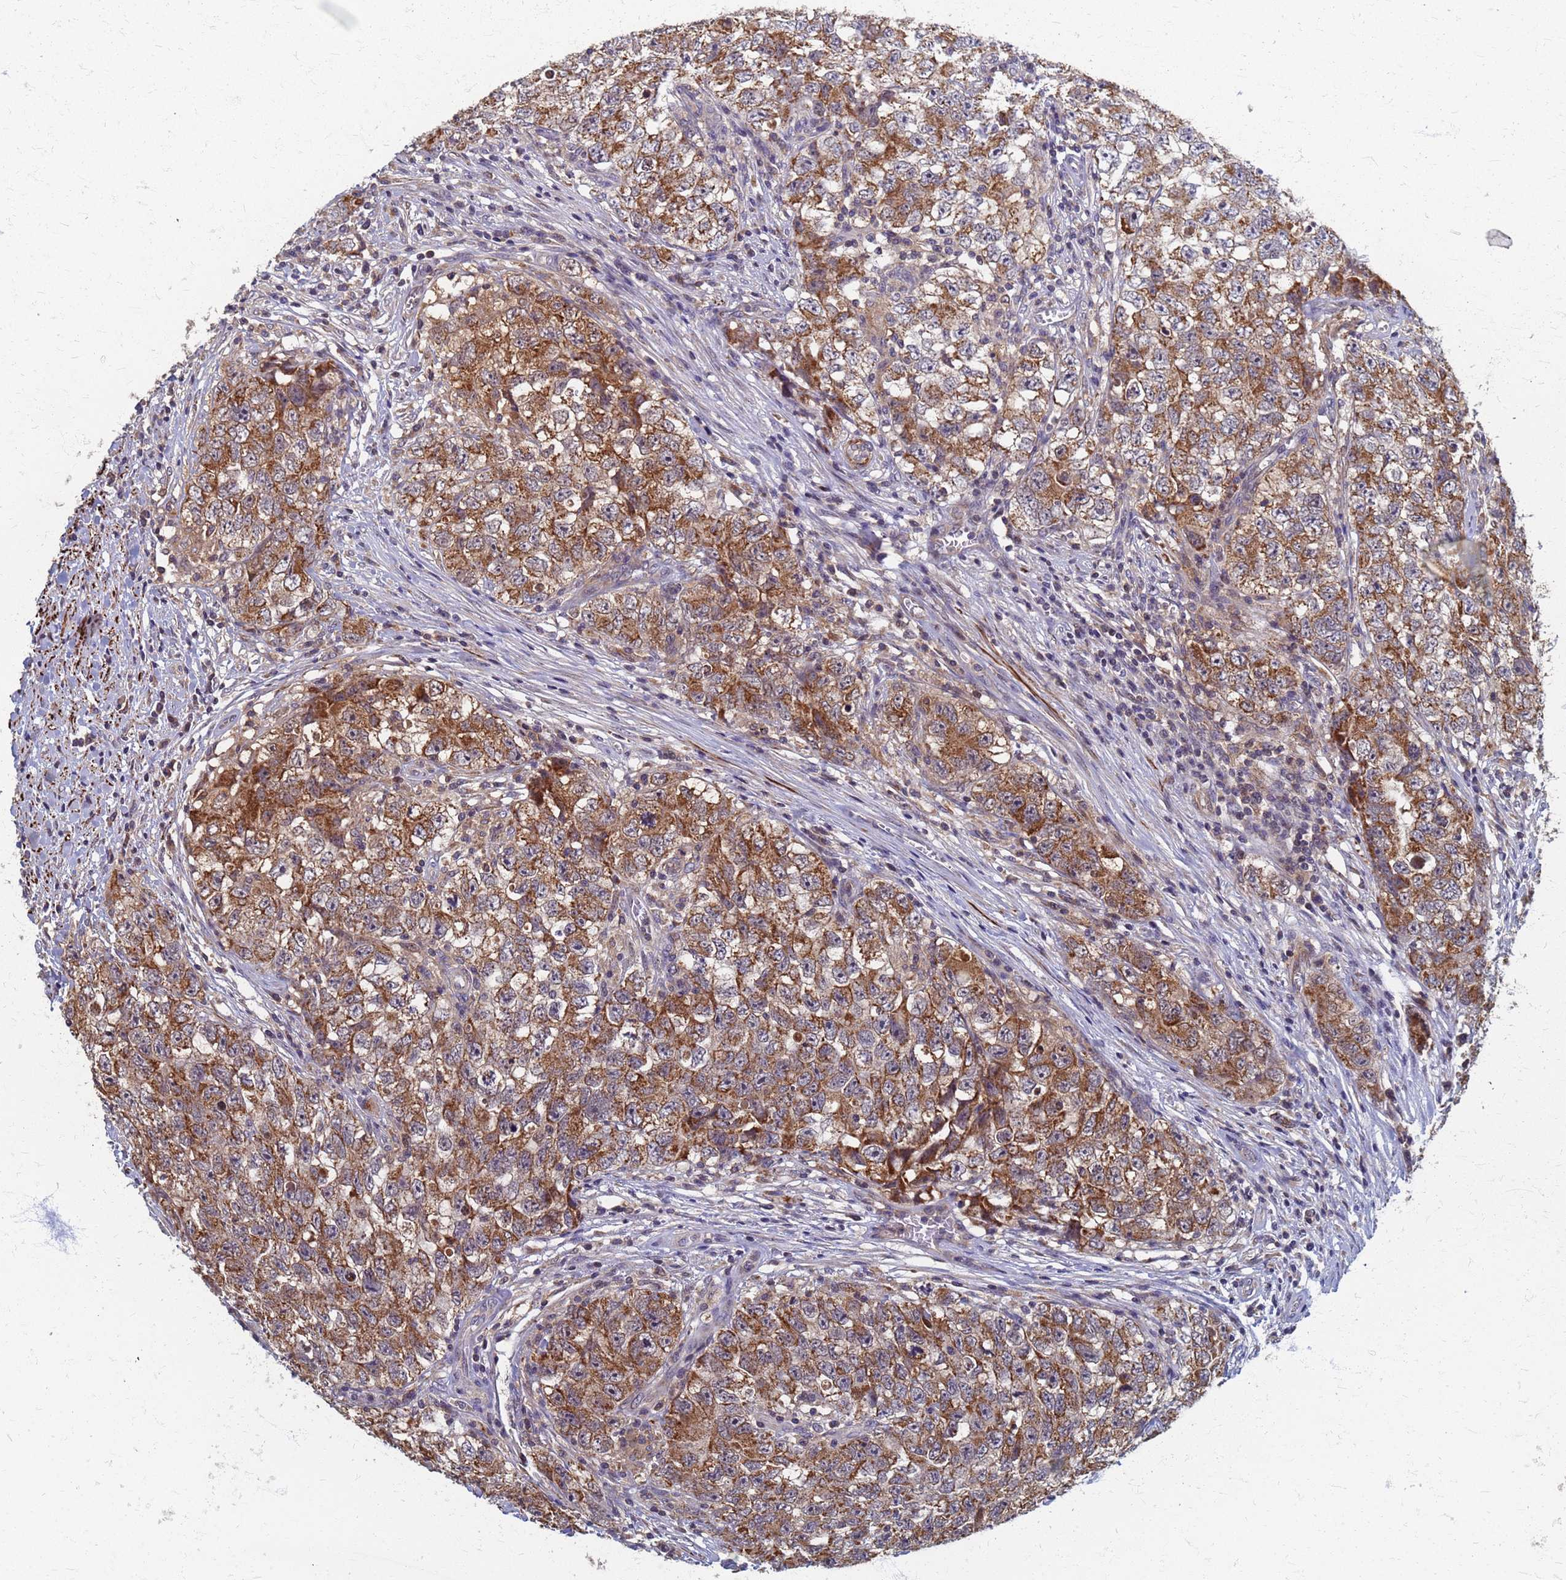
{"staining": {"intensity": "moderate", "quantity": ">75%", "location": "cytoplasmic/membranous"}, "tissue": "testis cancer", "cell_type": "Tumor cells", "image_type": "cancer", "snomed": [{"axis": "morphology", "description": "Seminoma, NOS"}, {"axis": "morphology", "description": "Carcinoma, Embryonal, NOS"}, {"axis": "topography", "description": "Testis"}], "caption": "The immunohistochemical stain highlights moderate cytoplasmic/membranous staining in tumor cells of testis embryonal carcinoma tissue.", "gene": "ATPAF1", "patient": {"sex": "male", "age": 43}}